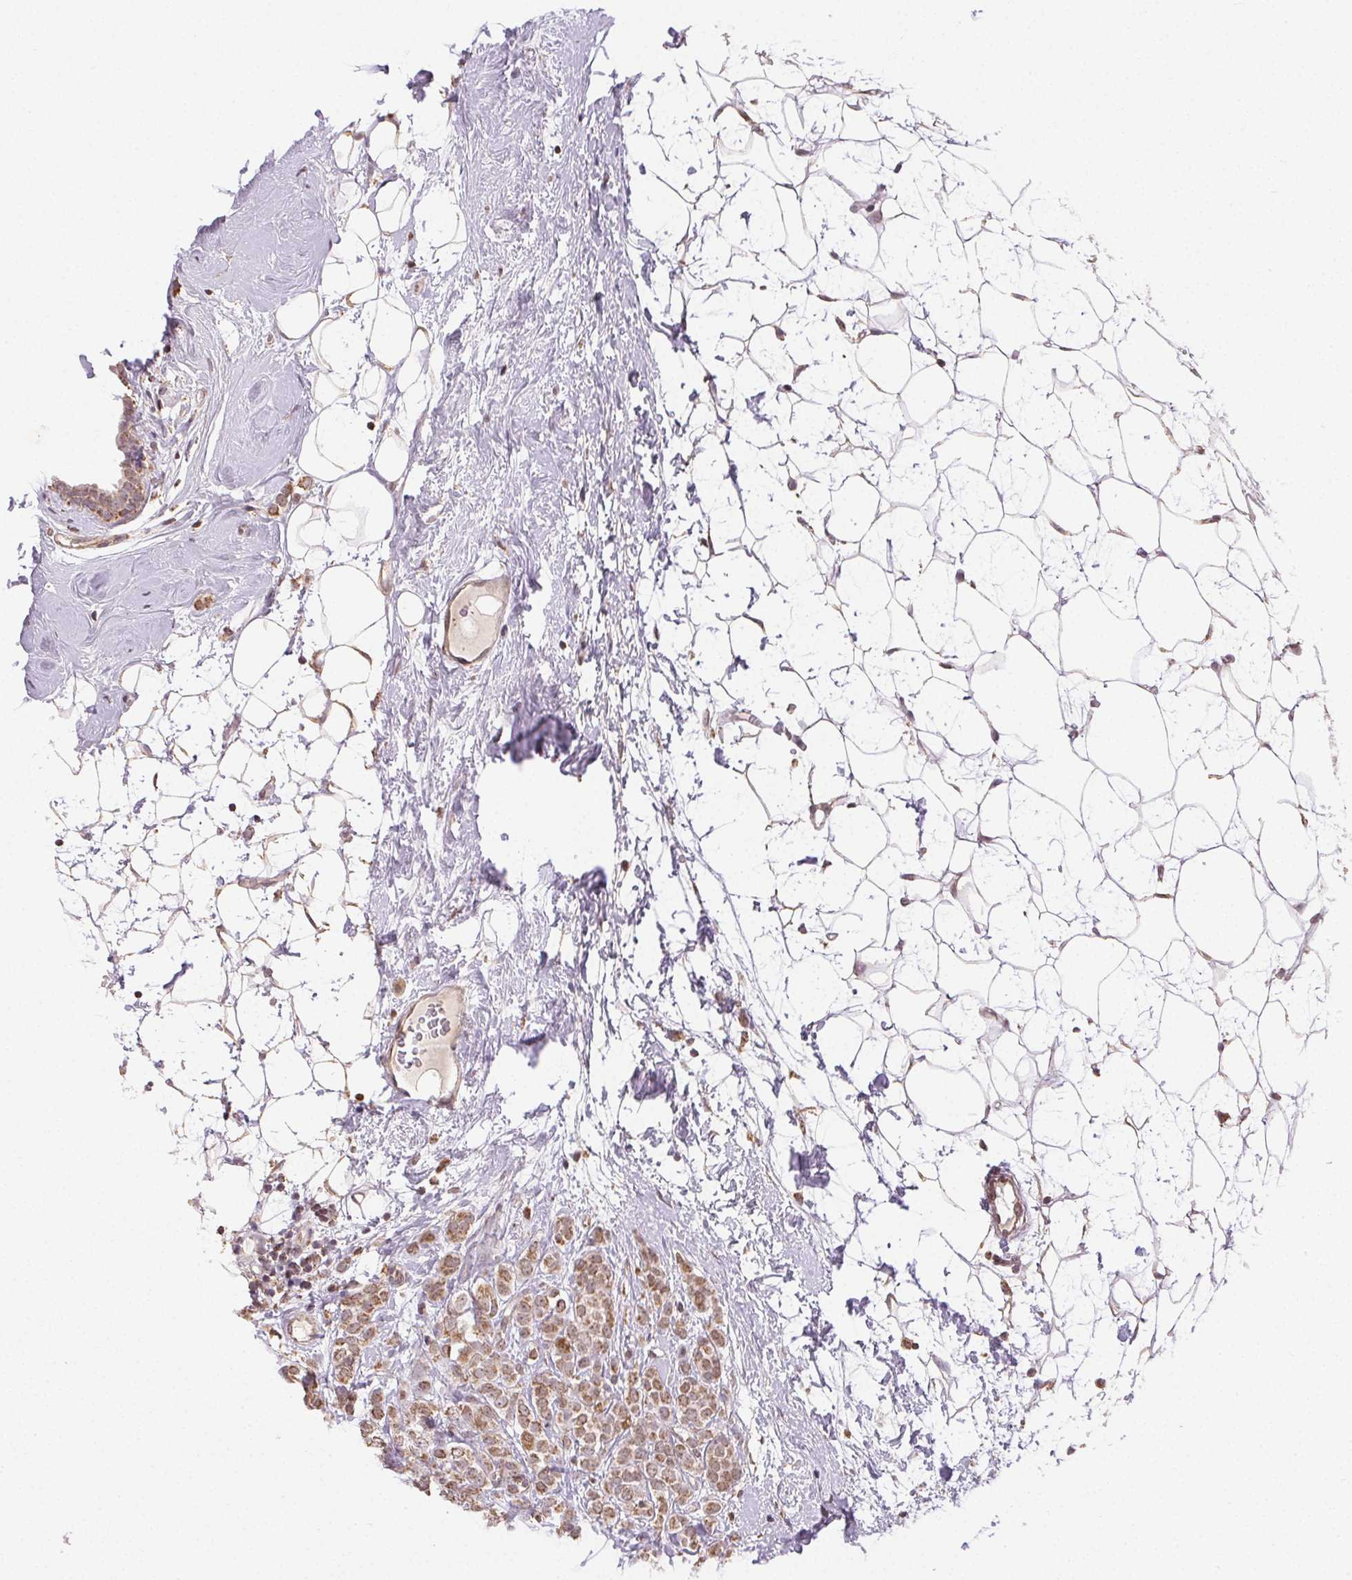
{"staining": {"intensity": "moderate", "quantity": ">75%", "location": "cytoplasmic/membranous"}, "tissue": "breast cancer", "cell_type": "Tumor cells", "image_type": "cancer", "snomed": [{"axis": "morphology", "description": "Lobular carcinoma"}, {"axis": "topography", "description": "Breast"}], "caption": "High-power microscopy captured an immunohistochemistry image of breast cancer, revealing moderate cytoplasmic/membranous staining in approximately >75% of tumor cells. (DAB IHC with brightfield microscopy, high magnification).", "gene": "PIWIL4", "patient": {"sex": "female", "age": 49}}